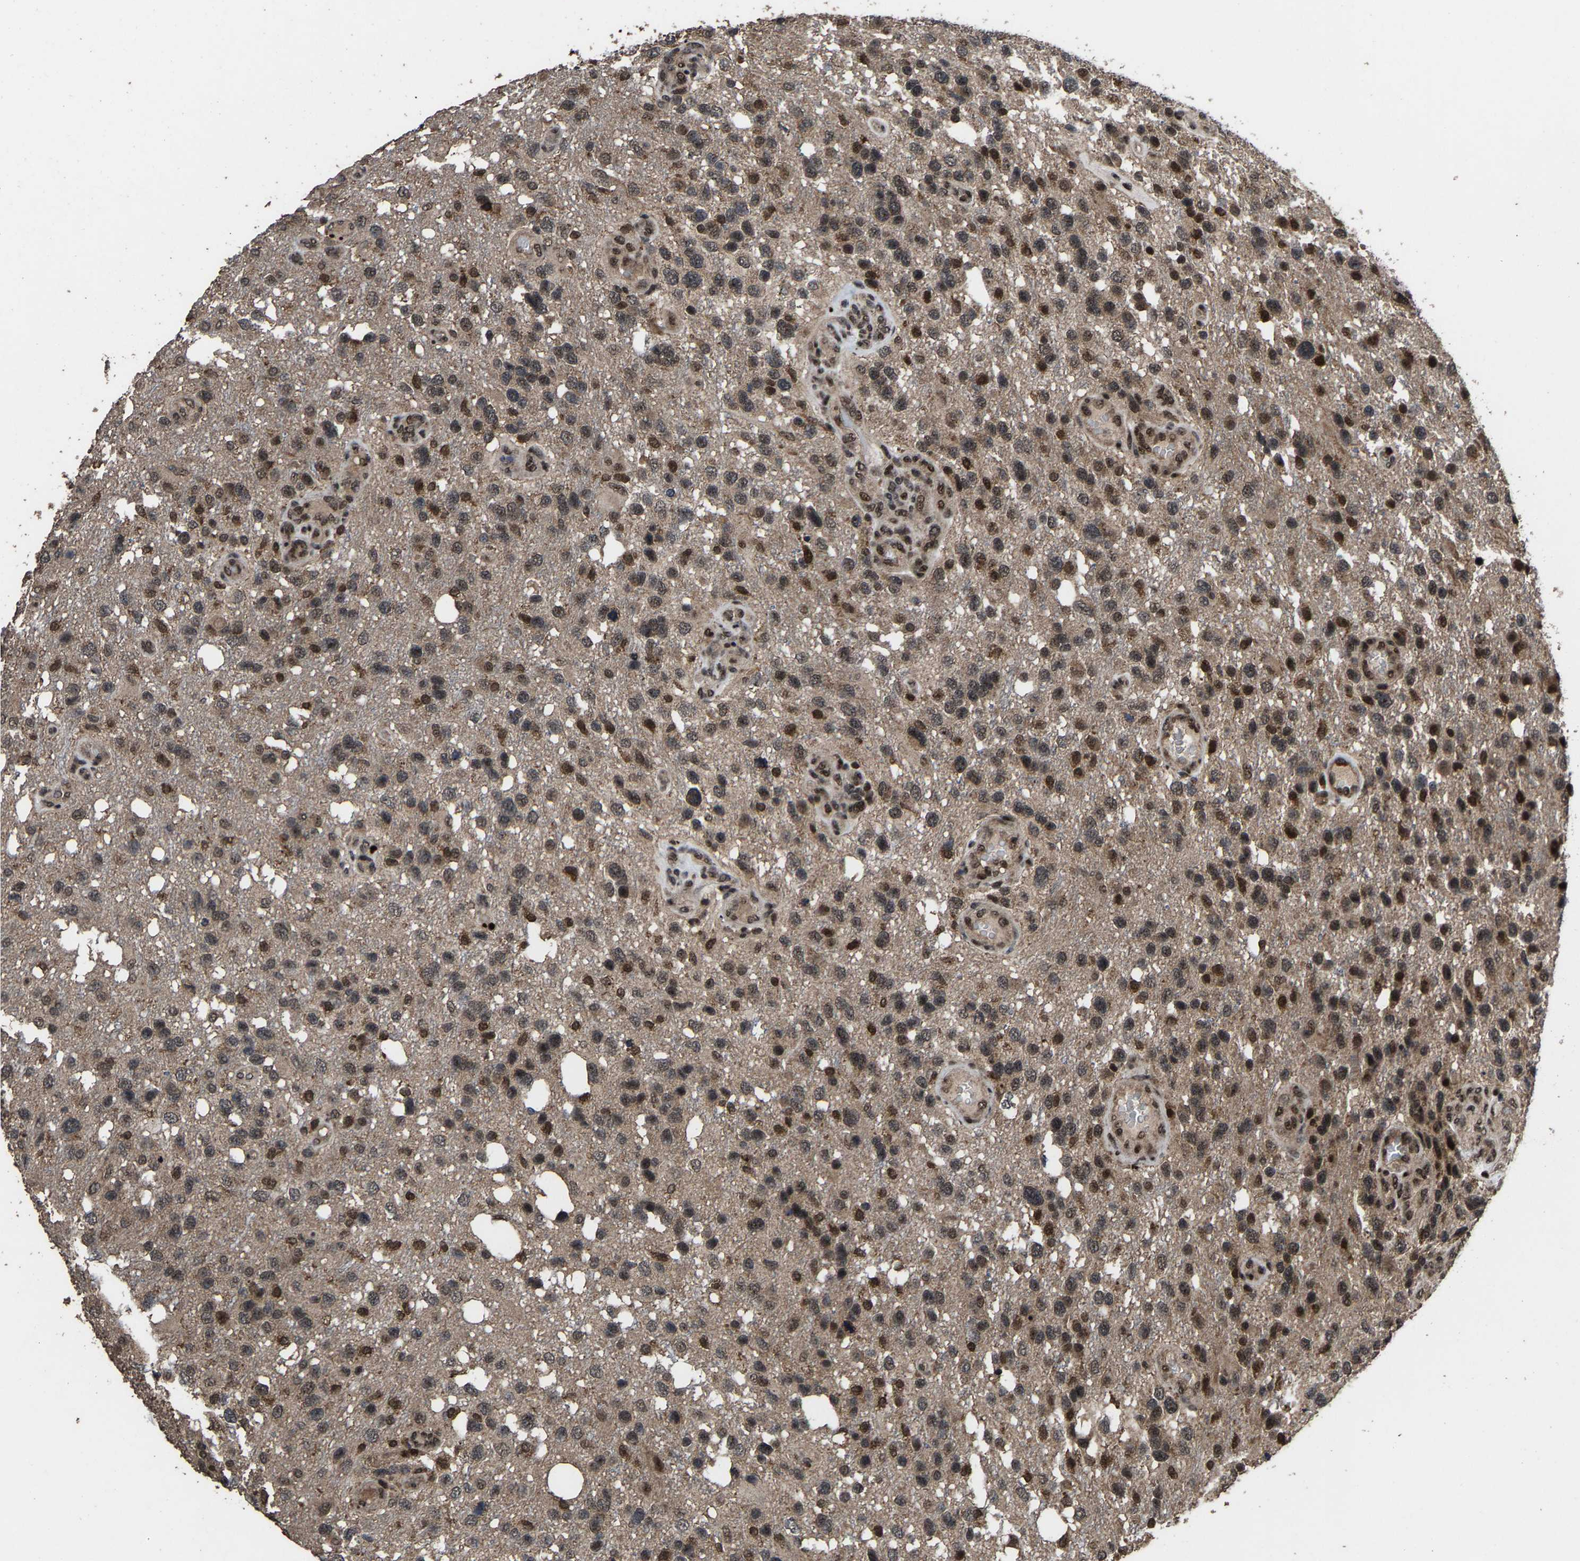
{"staining": {"intensity": "moderate", "quantity": "25%-75%", "location": "nuclear"}, "tissue": "glioma", "cell_type": "Tumor cells", "image_type": "cancer", "snomed": [{"axis": "morphology", "description": "Glioma, malignant, High grade"}, {"axis": "topography", "description": "Brain"}], "caption": "Protein expression analysis of malignant glioma (high-grade) reveals moderate nuclear staining in approximately 25%-75% of tumor cells.", "gene": "HAUS6", "patient": {"sex": "female", "age": 58}}